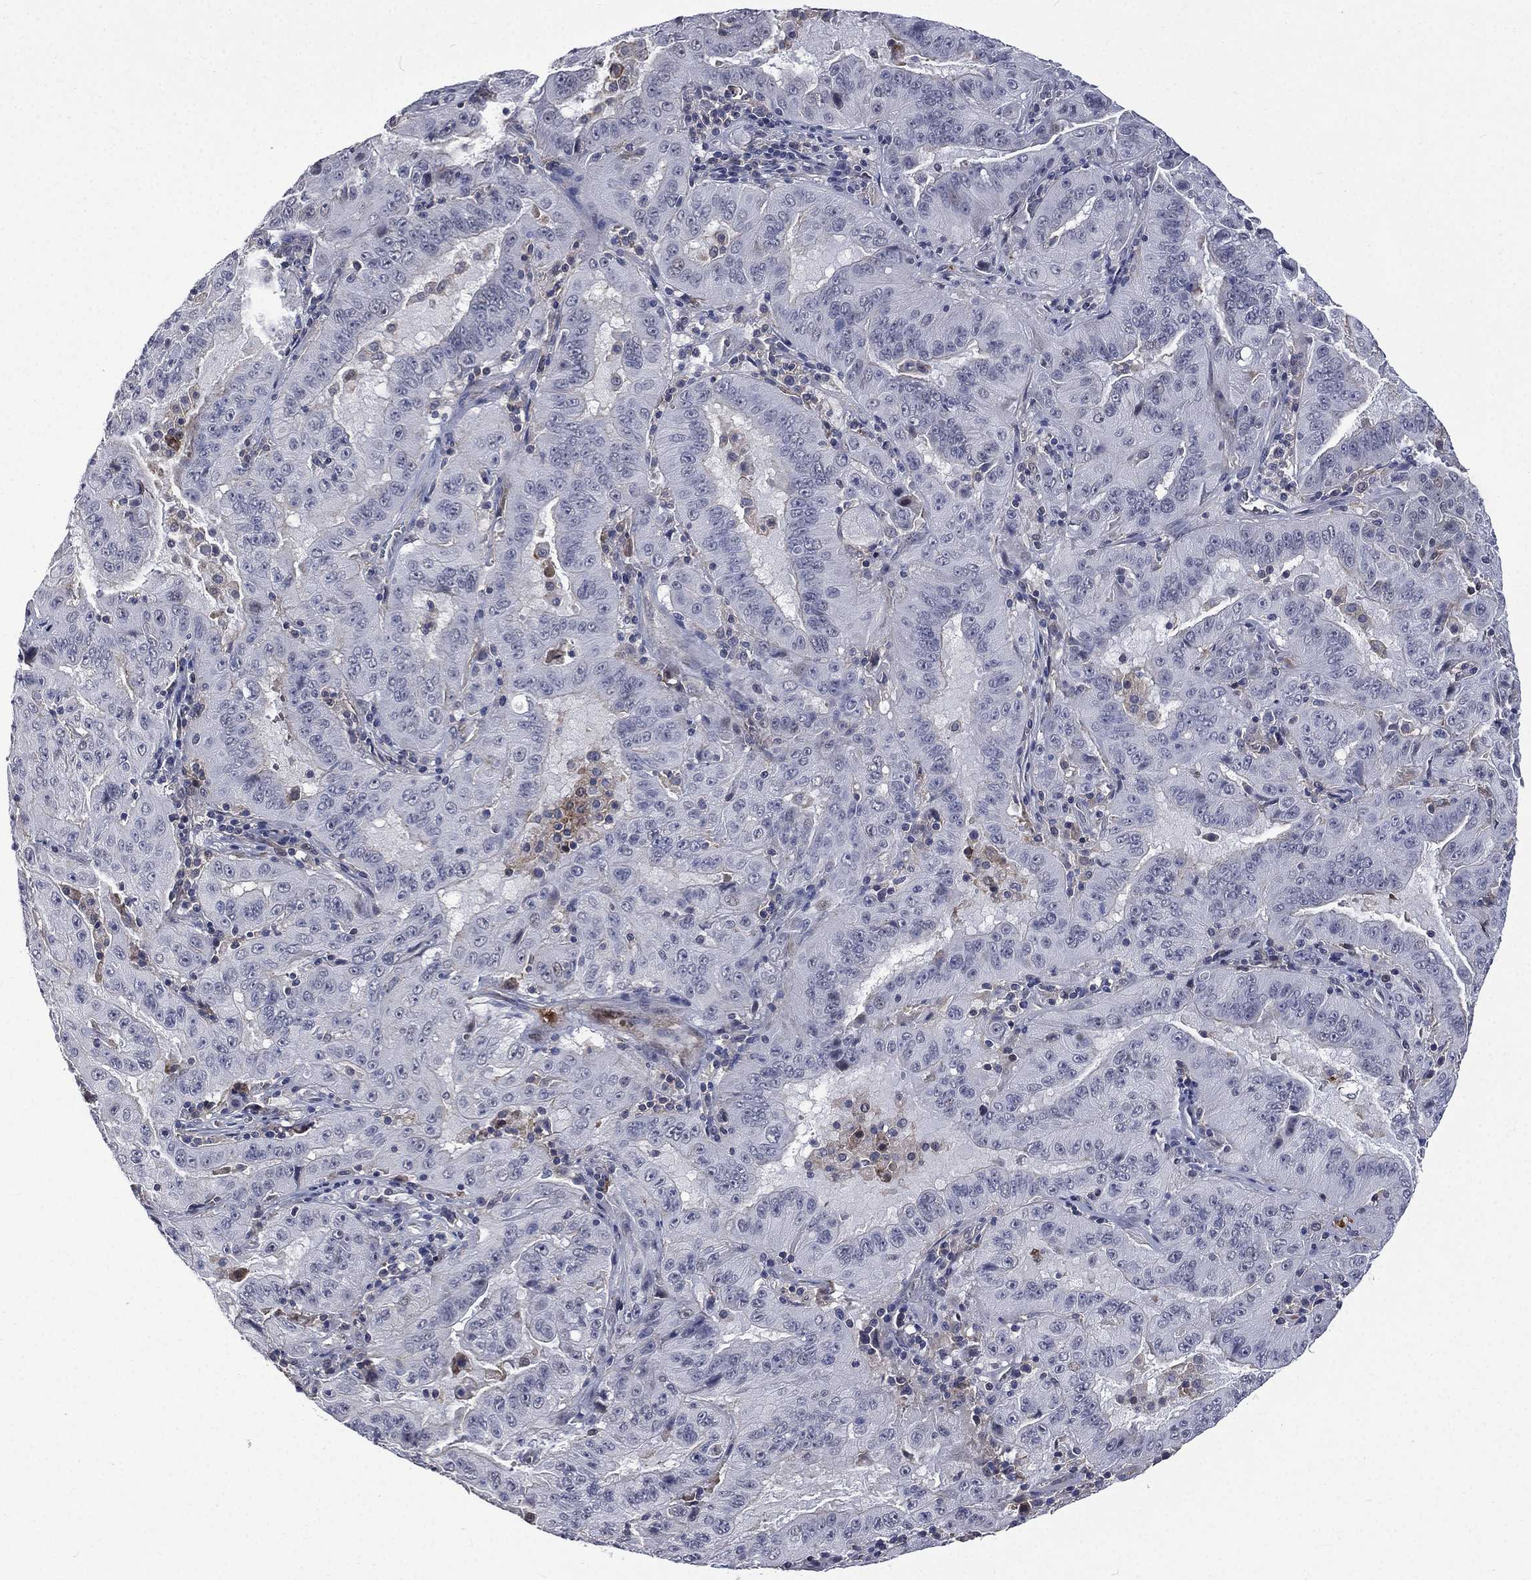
{"staining": {"intensity": "negative", "quantity": "none", "location": "none"}, "tissue": "pancreatic cancer", "cell_type": "Tumor cells", "image_type": "cancer", "snomed": [{"axis": "morphology", "description": "Adenocarcinoma, NOS"}, {"axis": "topography", "description": "Pancreas"}], "caption": "Immunohistochemistry image of pancreatic cancer (adenocarcinoma) stained for a protein (brown), which shows no expression in tumor cells.", "gene": "FGG", "patient": {"sex": "male", "age": 63}}